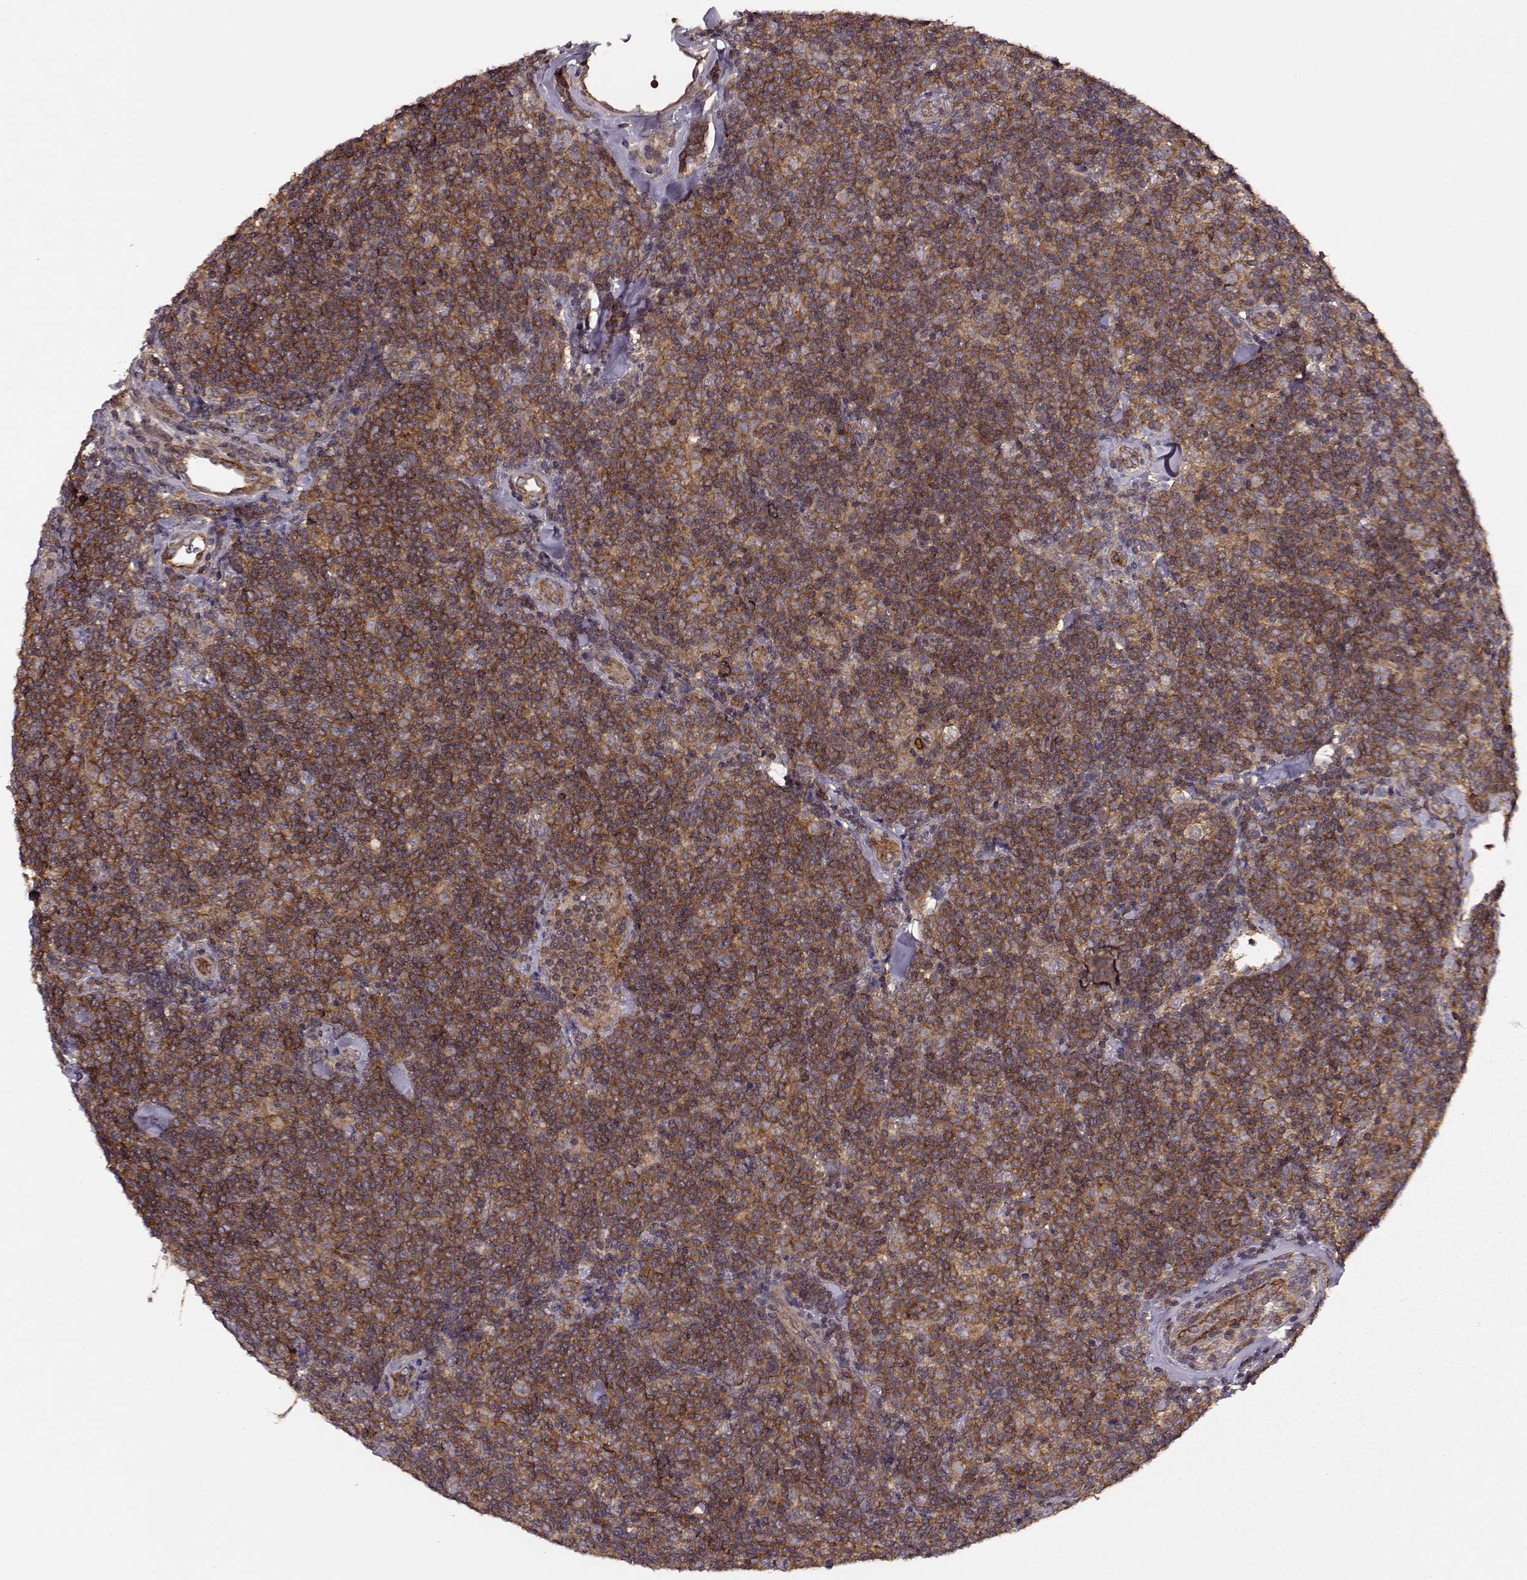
{"staining": {"intensity": "moderate", "quantity": ">75%", "location": "cytoplasmic/membranous"}, "tissue": "lymphoma", "cell_type": "Tumor cells", "image_type": "cancer", "snomed": [{"axis": "morphology", "description": "Malignant lymphoma, non-Hodgkin's type, Low grade"}, {"axis": "topography", "description": "Lymph node"}], "caption": "IHC of human low-grade malignant lymphoma, non-Hodgkin's type exhibits medium levels of moderate cytoplasmic/membranous staining in approximately >75% of tumor cells.", "gene": "IFRD2", "patient": {"sex": "female", "age": 56}}